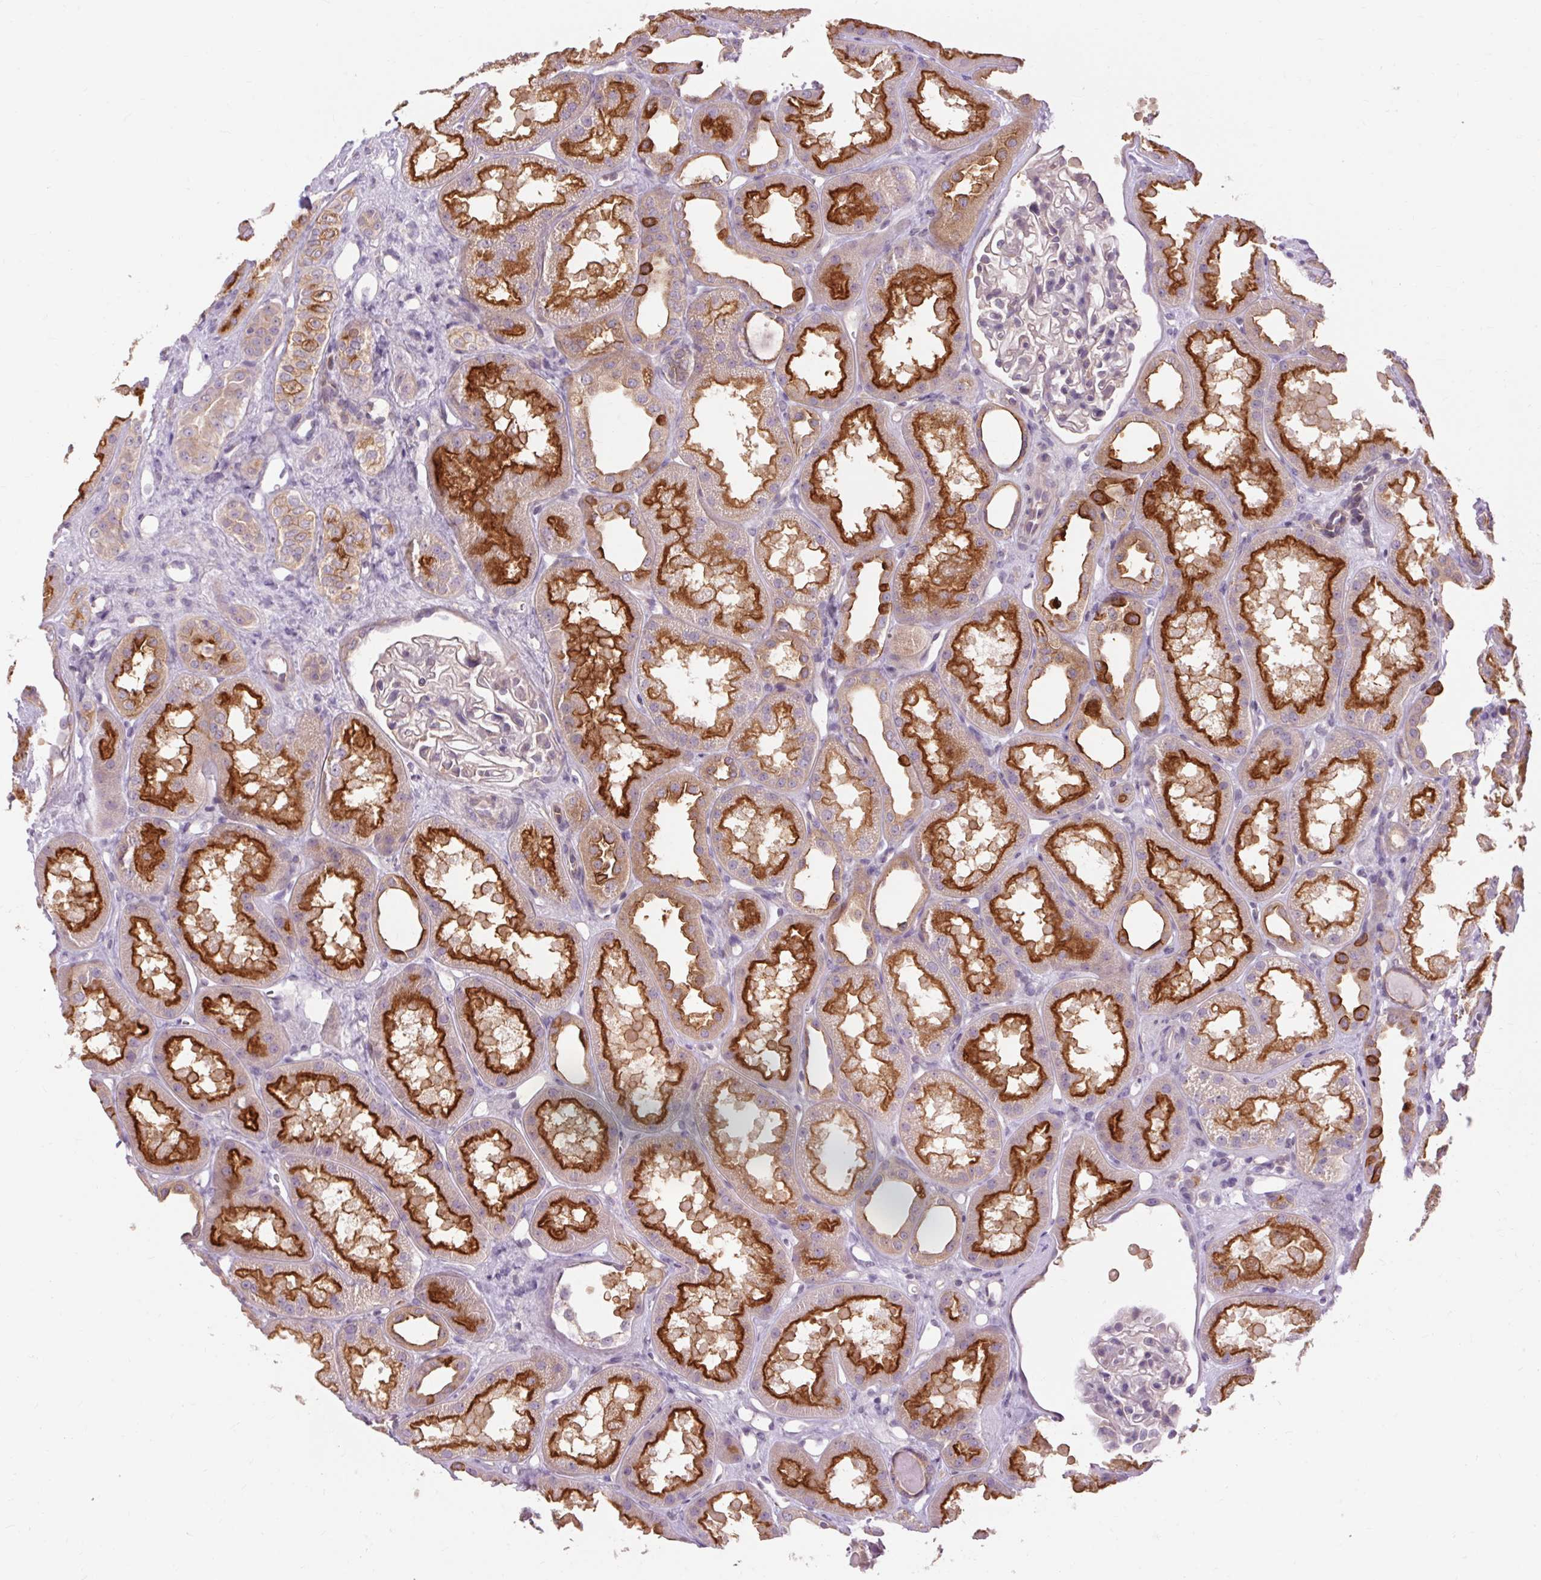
{"staining": {"intensity": "negative", "quantity": "none", "location": "none"}, "tissue": "kidney", "cell_type": "Cells in glomeruli", "image_type": "normal", "snomed": [{"axis": "morphology", "description": "Normal tissue, NOS"}, {"axis": "topography", "description": "Kidney"}], "caption": "IHC of benign human kidney shows no staining in cells in glomeruli.", "gene": "TM6SF1", "patient": {"sex": "male", "age": 61}}